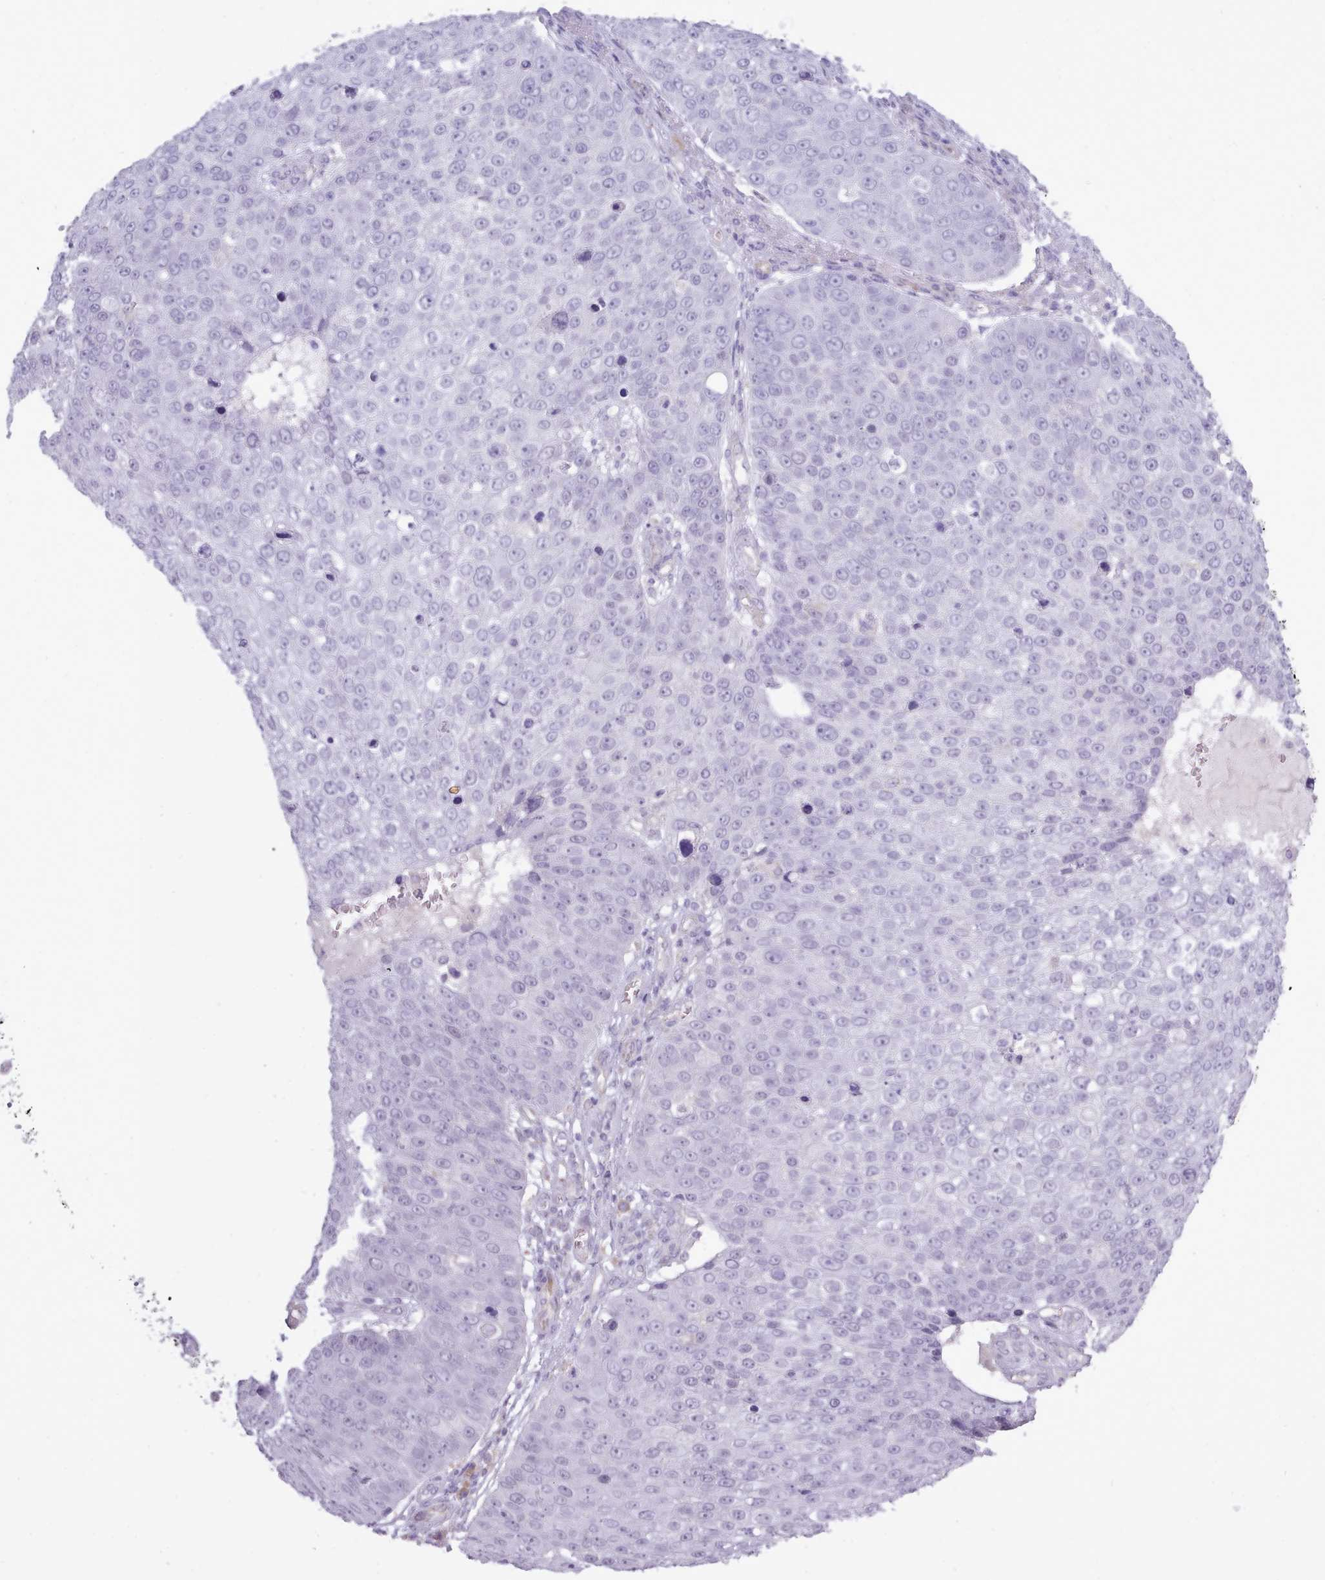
{"staining": {"intensity": "negative", "quantity": "none", "location": "none"}, "tissue": "skin cancer", "cell_type": "Tumor cells", "image_type": "cancer", "snomed": [{"axis": "morphology", "description": "Squamous cell carcinoma, NOS"}, {"axis": "topography", "description": "Skin"}], "caption": "A high-resolution photomicrograph shows IHC staining of skin cancer (squamous cell carcinoma), which shows no significant positivity in tumor cells.", "gene": "BDKRB2", "patient": {"sex": "male", "age": 71}}